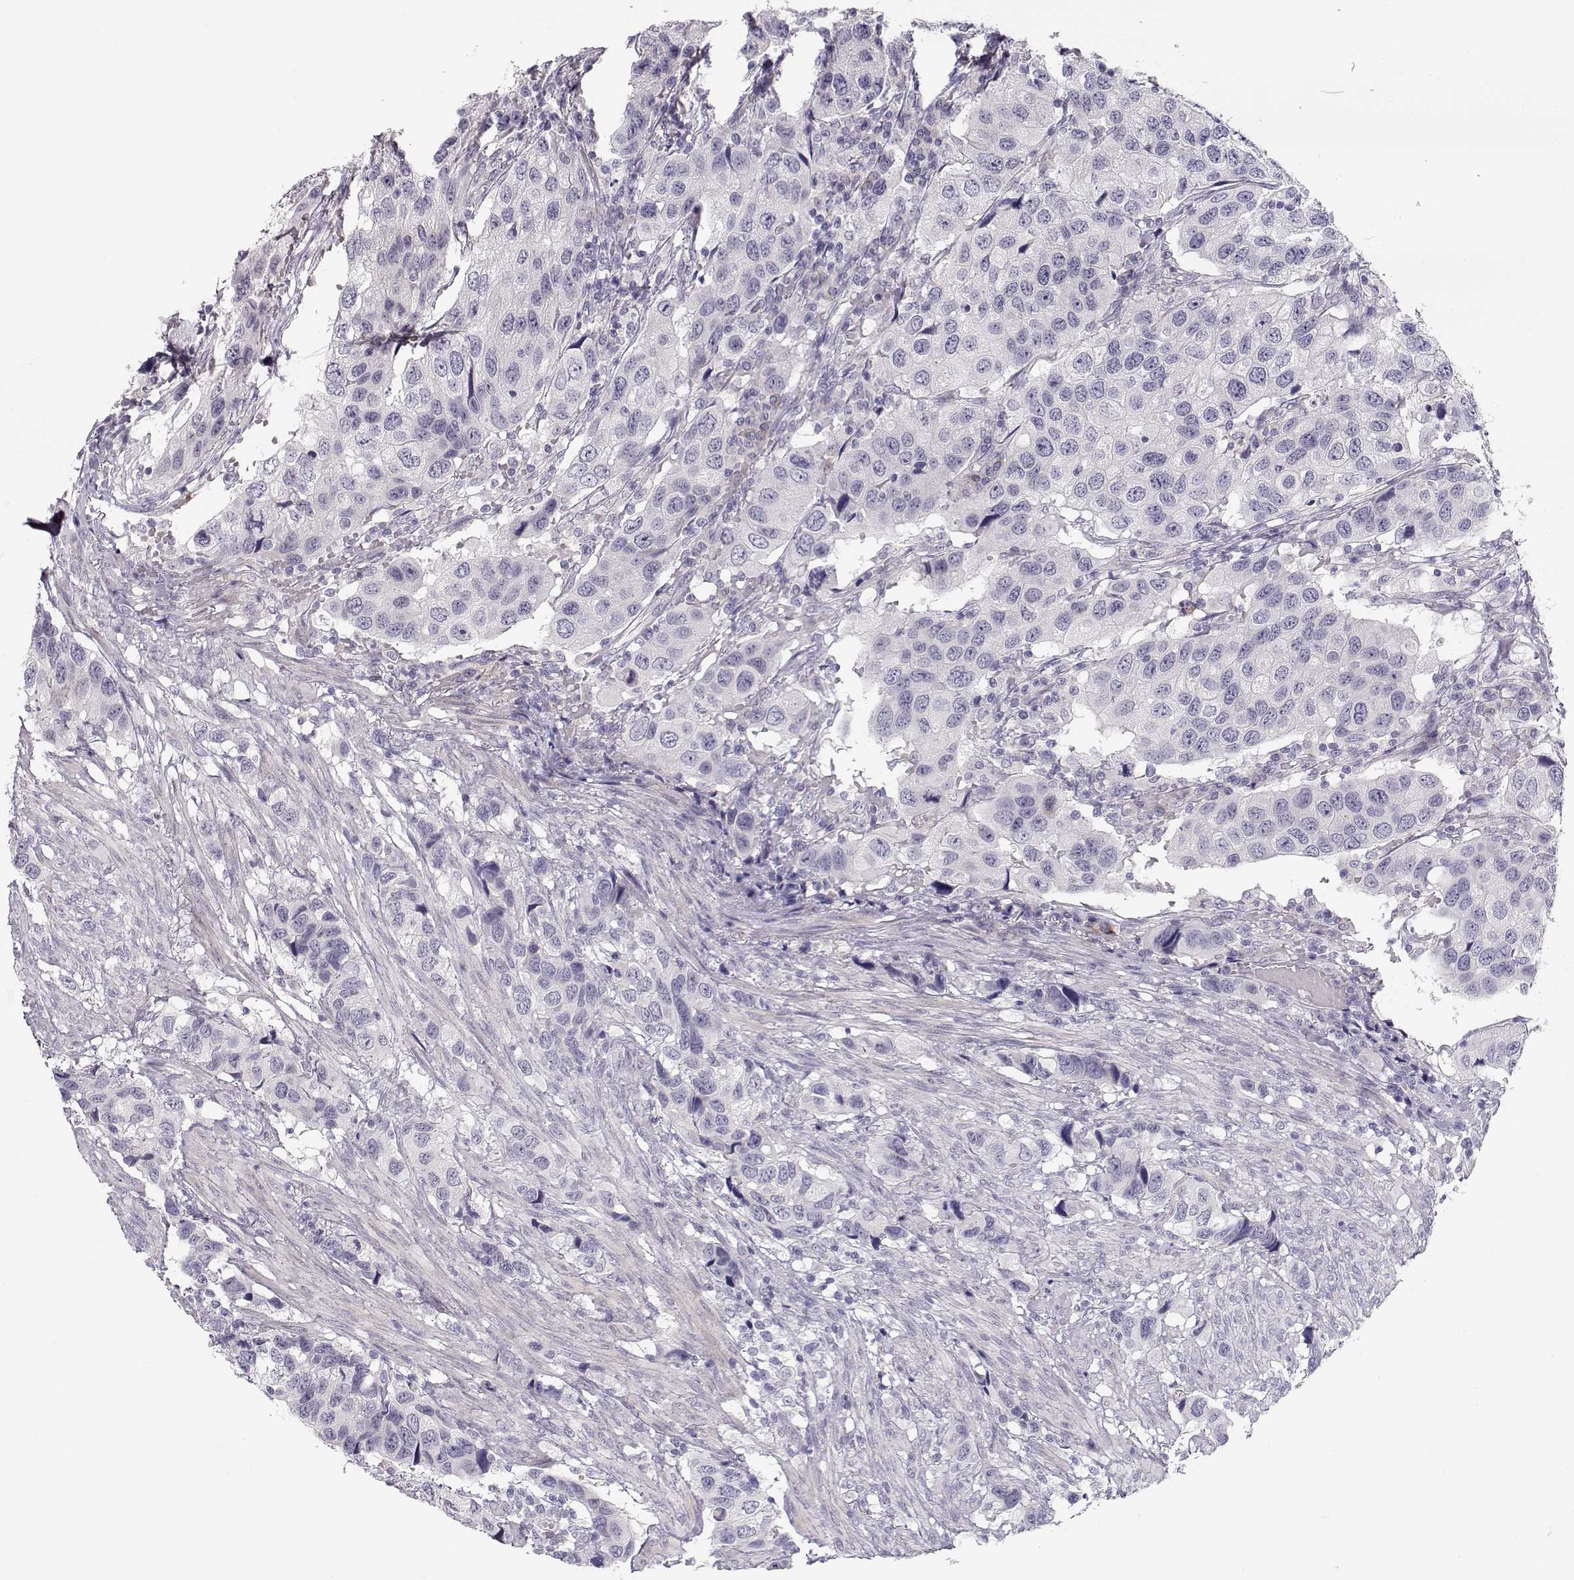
{"staining": {"intensity": "negative", "quantity": "none", "location": "none"}, "tissue": "urothelial cancer", "cell_type": "Tumor cells", "image_type": "cancer", "snomed": [{"axis": "morphology", "description": "Urothelial carcinoma, High grade"}, {"axis": "topography", "description": "Urinary bladder"}], "caption": "Tumor cells show no significant protein positivity in urothelial cancer. The staining is performed using DAB brown chromogen with nuclei counter-stained in using hematoxylin.", "gene": "TTC26", "patient": {"sex": "male", "age": 79}}